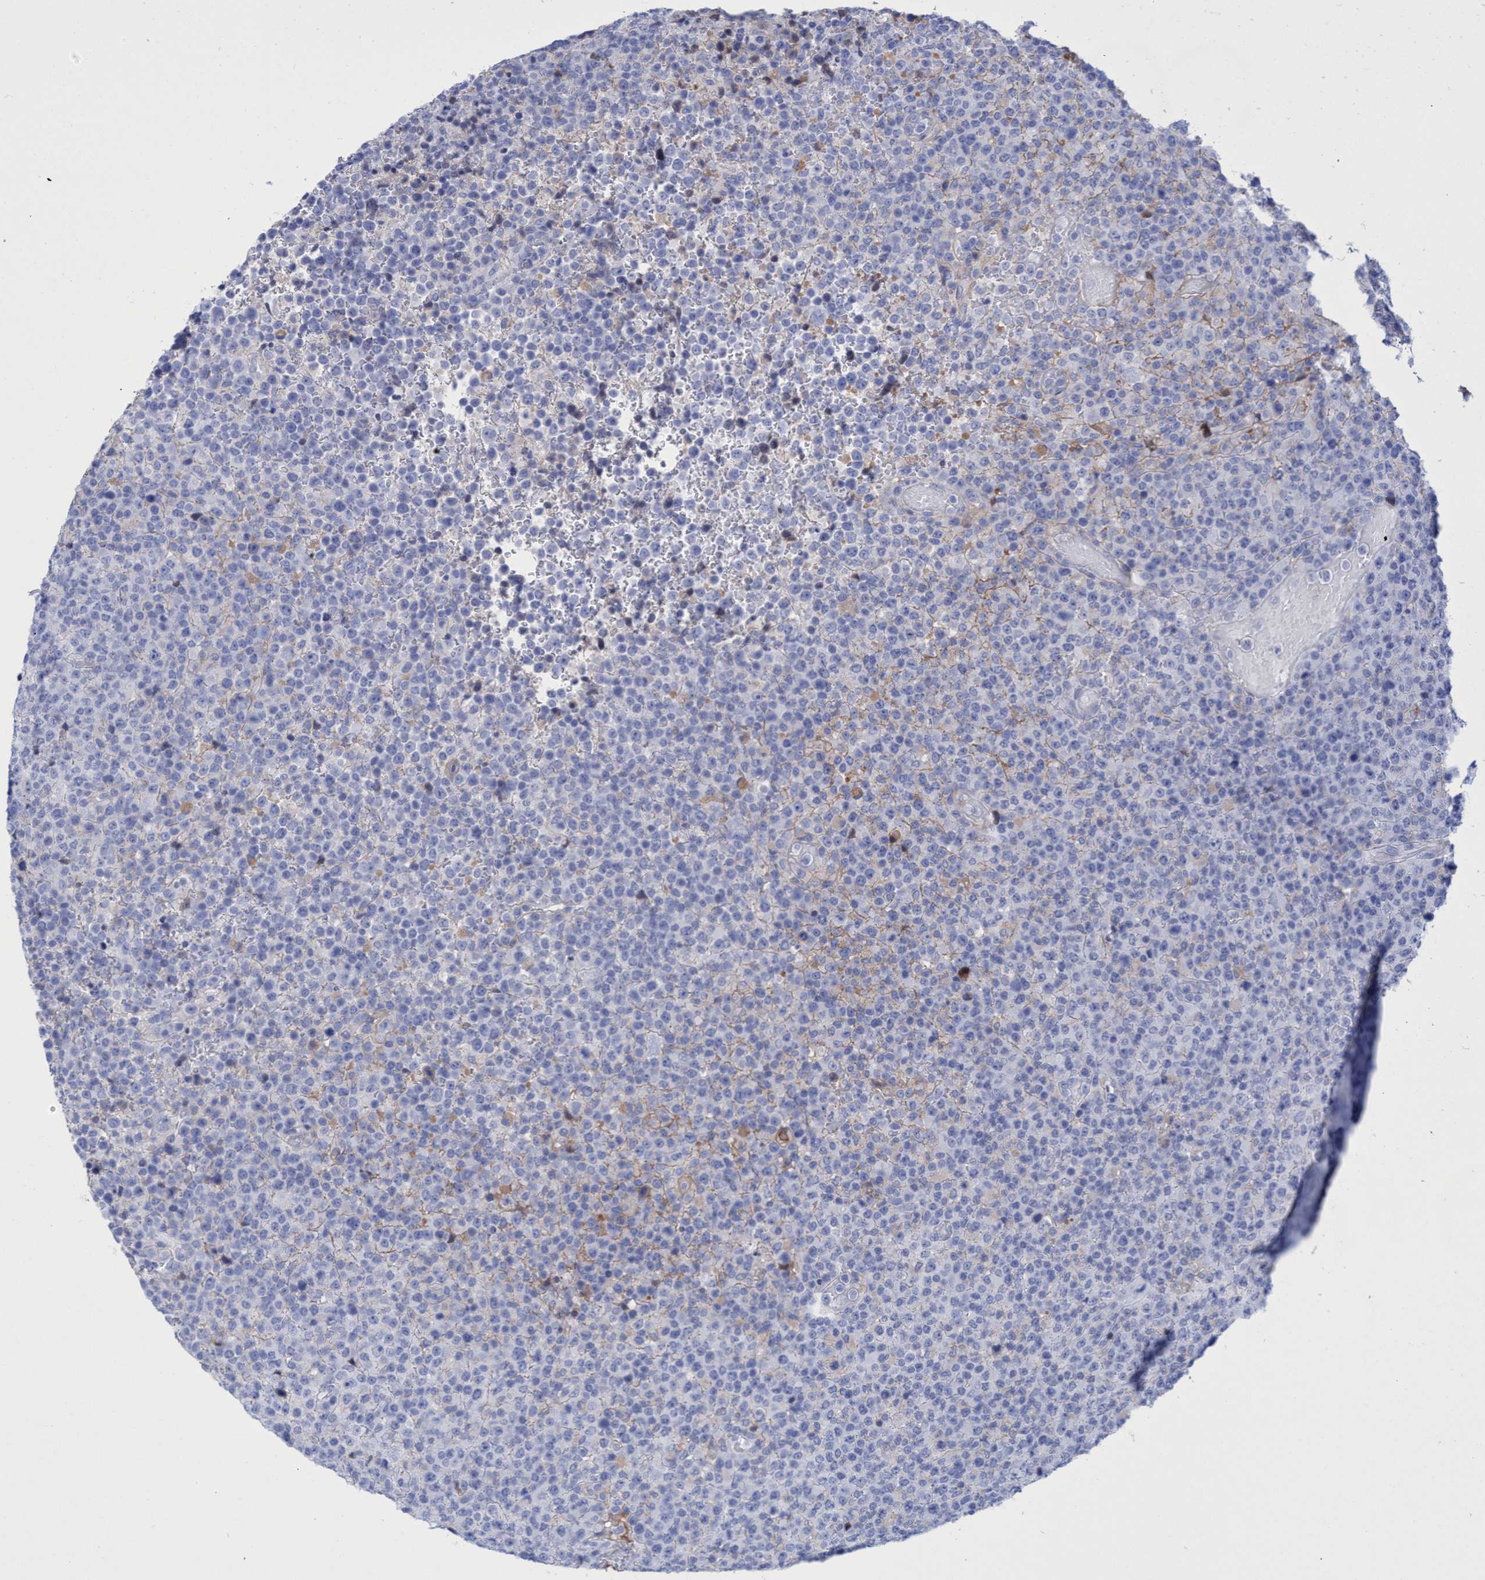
{"staining": {"intensity": "negative", "quantity": "none", "location": "none"}, "tissue": "lymphoma", "cell_type": "Tumor cells", "image_type": "cancer", "snomed": [{"axis": "morphology", "description": "Malignant lymphoma, non-Hodgkin's type, High grade"}, {"axis": "topography", "description": "Lymph node"}], "caption": "High magnification brightfield microscopy of lymphoma stained with DAB (3,3'-diaminobenzidine) (brown) and counterstained with hematoxylin (blue): tumor cells show no significant staining.", "gene": "INSL6", "patient": {"sex": "male", "age": 13}}